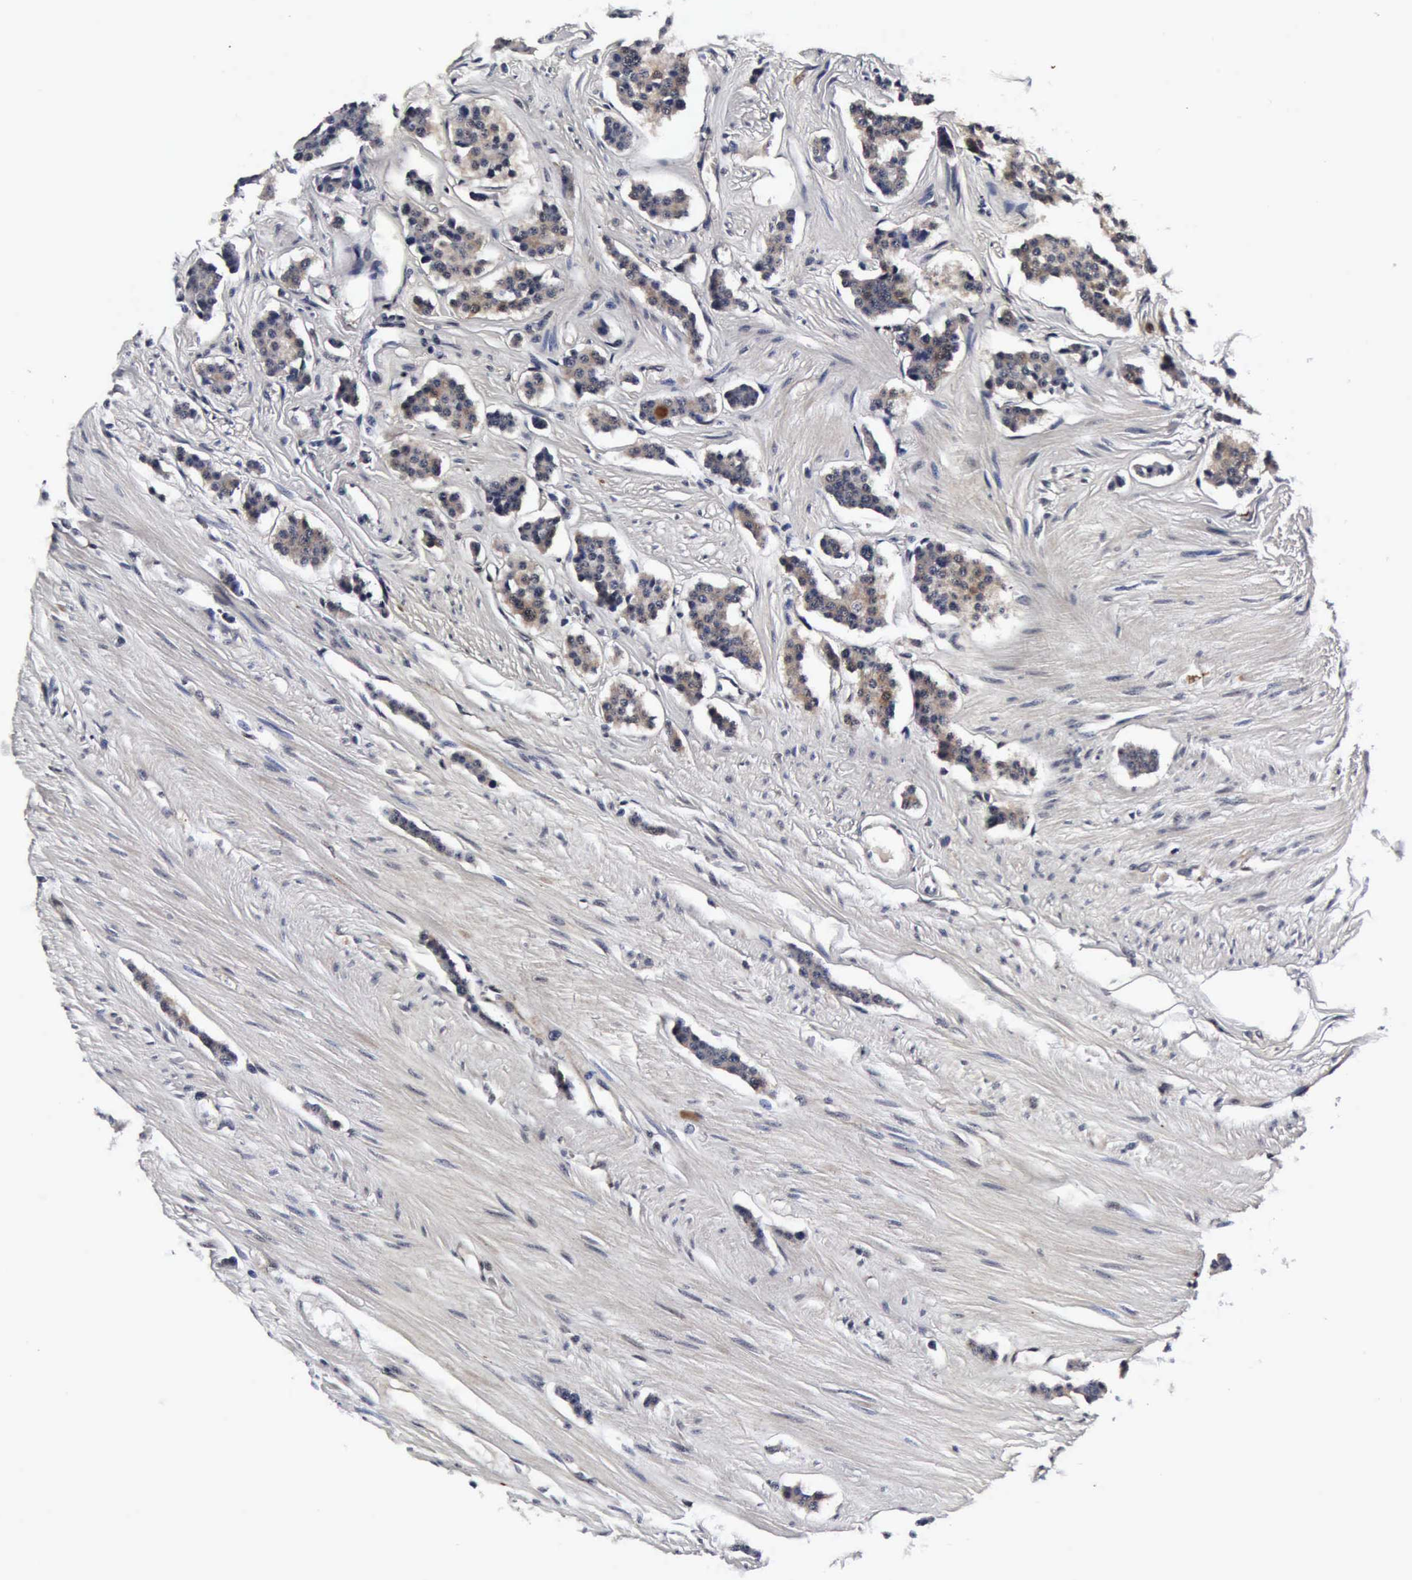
{"staining": {"intensity": "weak", "quantity": ">75%", "location": "cytoplasmic/membranous"}, "tissue": "carcinoid", "cell_type": "Tumor cells", "image_type": "cancer", "snomed": [{"axis": "morphology", "description": "Carcinoid, malignant, NOS"}, {"axis": "topography", "description": "Small intestine"}], "caption": "Human carcinoid (malignant) stained with a protein marker exhibits weak staining in tumor cells.", "gene": "UBC", "patient": {"sex": "male", "age": 60}}